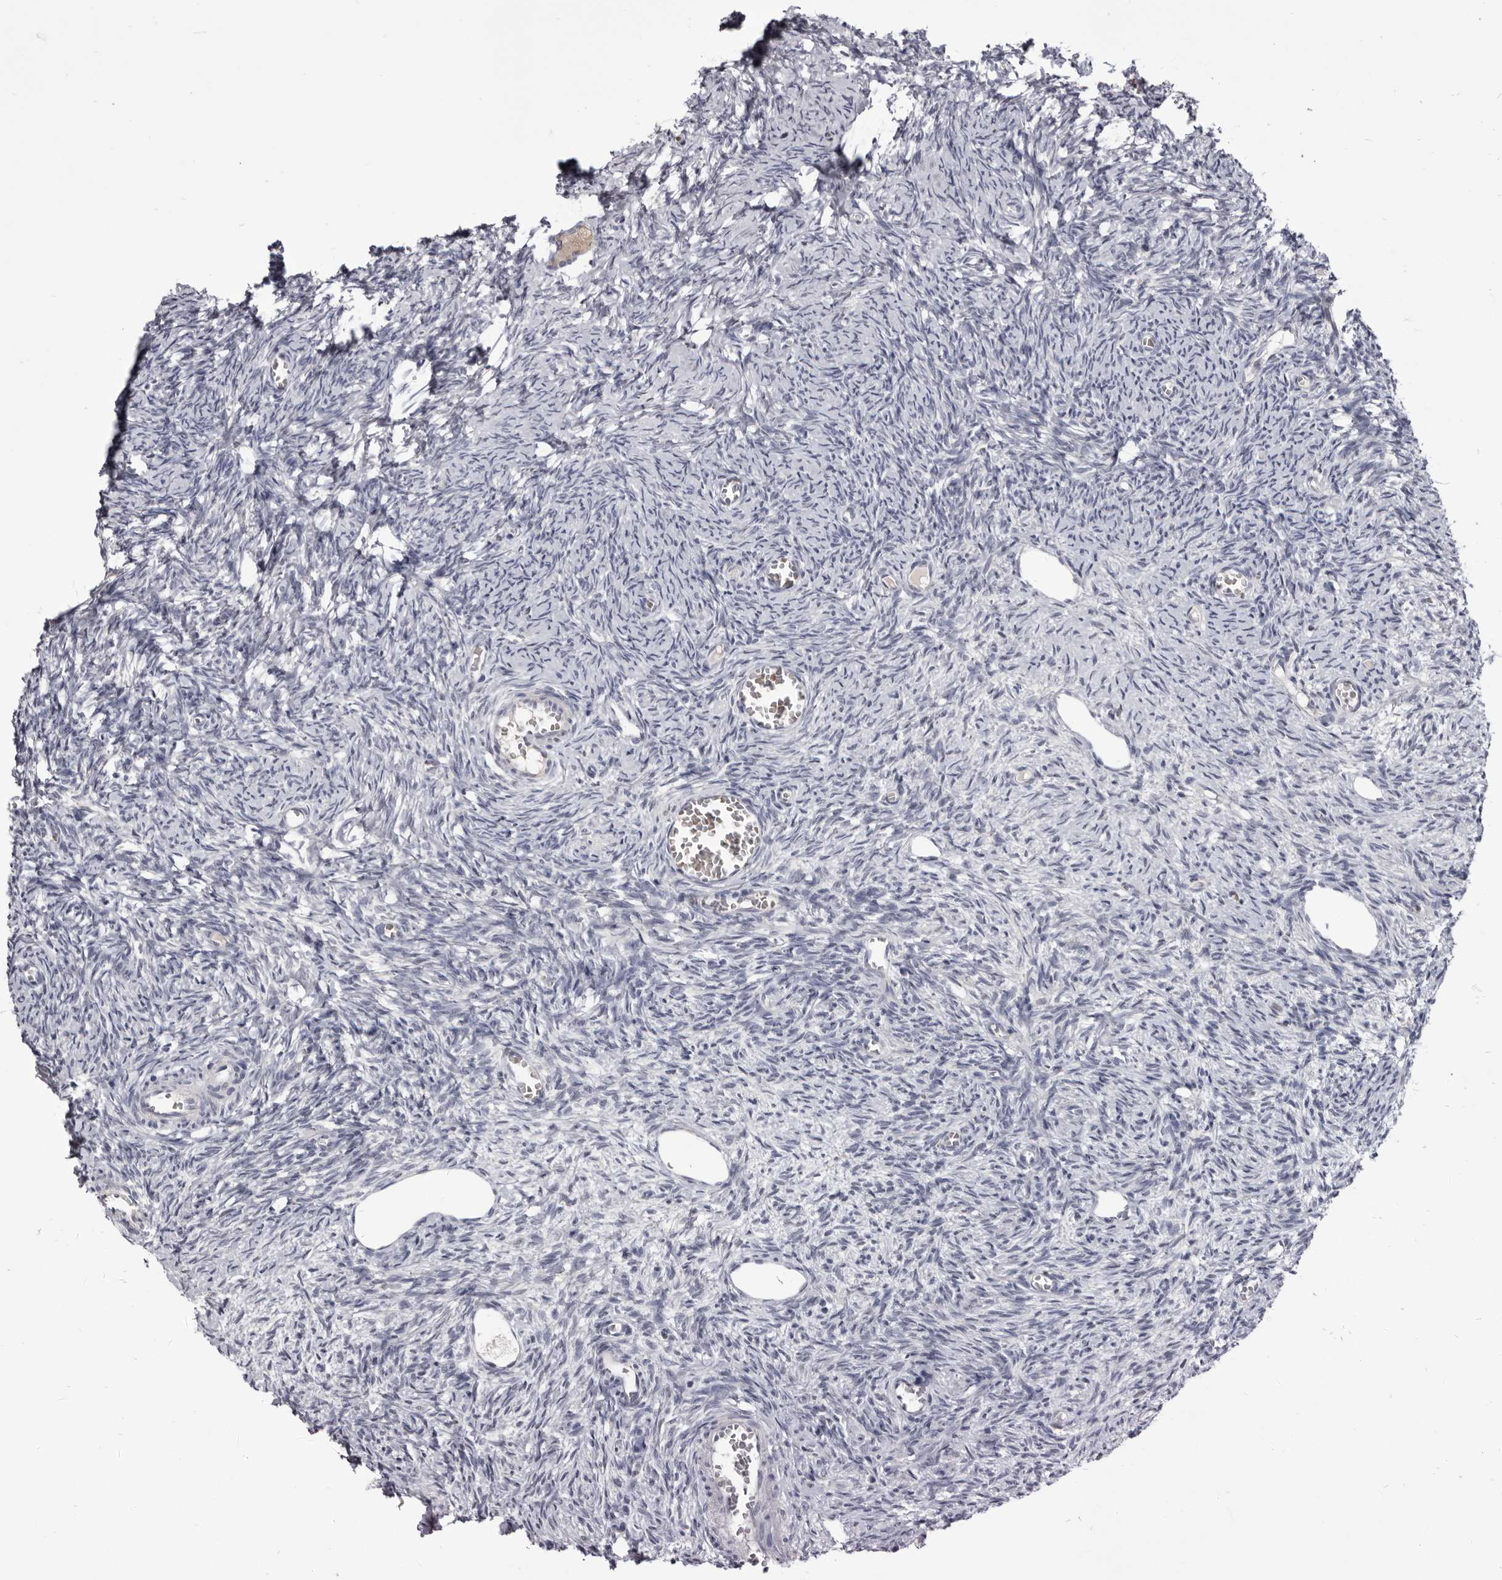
{"staining": {"intensity": "weak", "quantity": ">75%", "location": "cytoplasmic/membranous"}, "tissue": "ovary", "cell_type": "Follicle cells", "image_type": "normal", "snomed": [{"axis": "morphology", "description": "Normal tissue, NOS"}, {"axis": "topography", "description": "Ovary"}], "caption": "Immunohistochemical staining of unremarkable human ovary shows low levels of weak cytoplasmic/membranous expression in about >75% of follicle cells.", "gene": "CGN", "patient": {"sex": "female", "age": 27}}